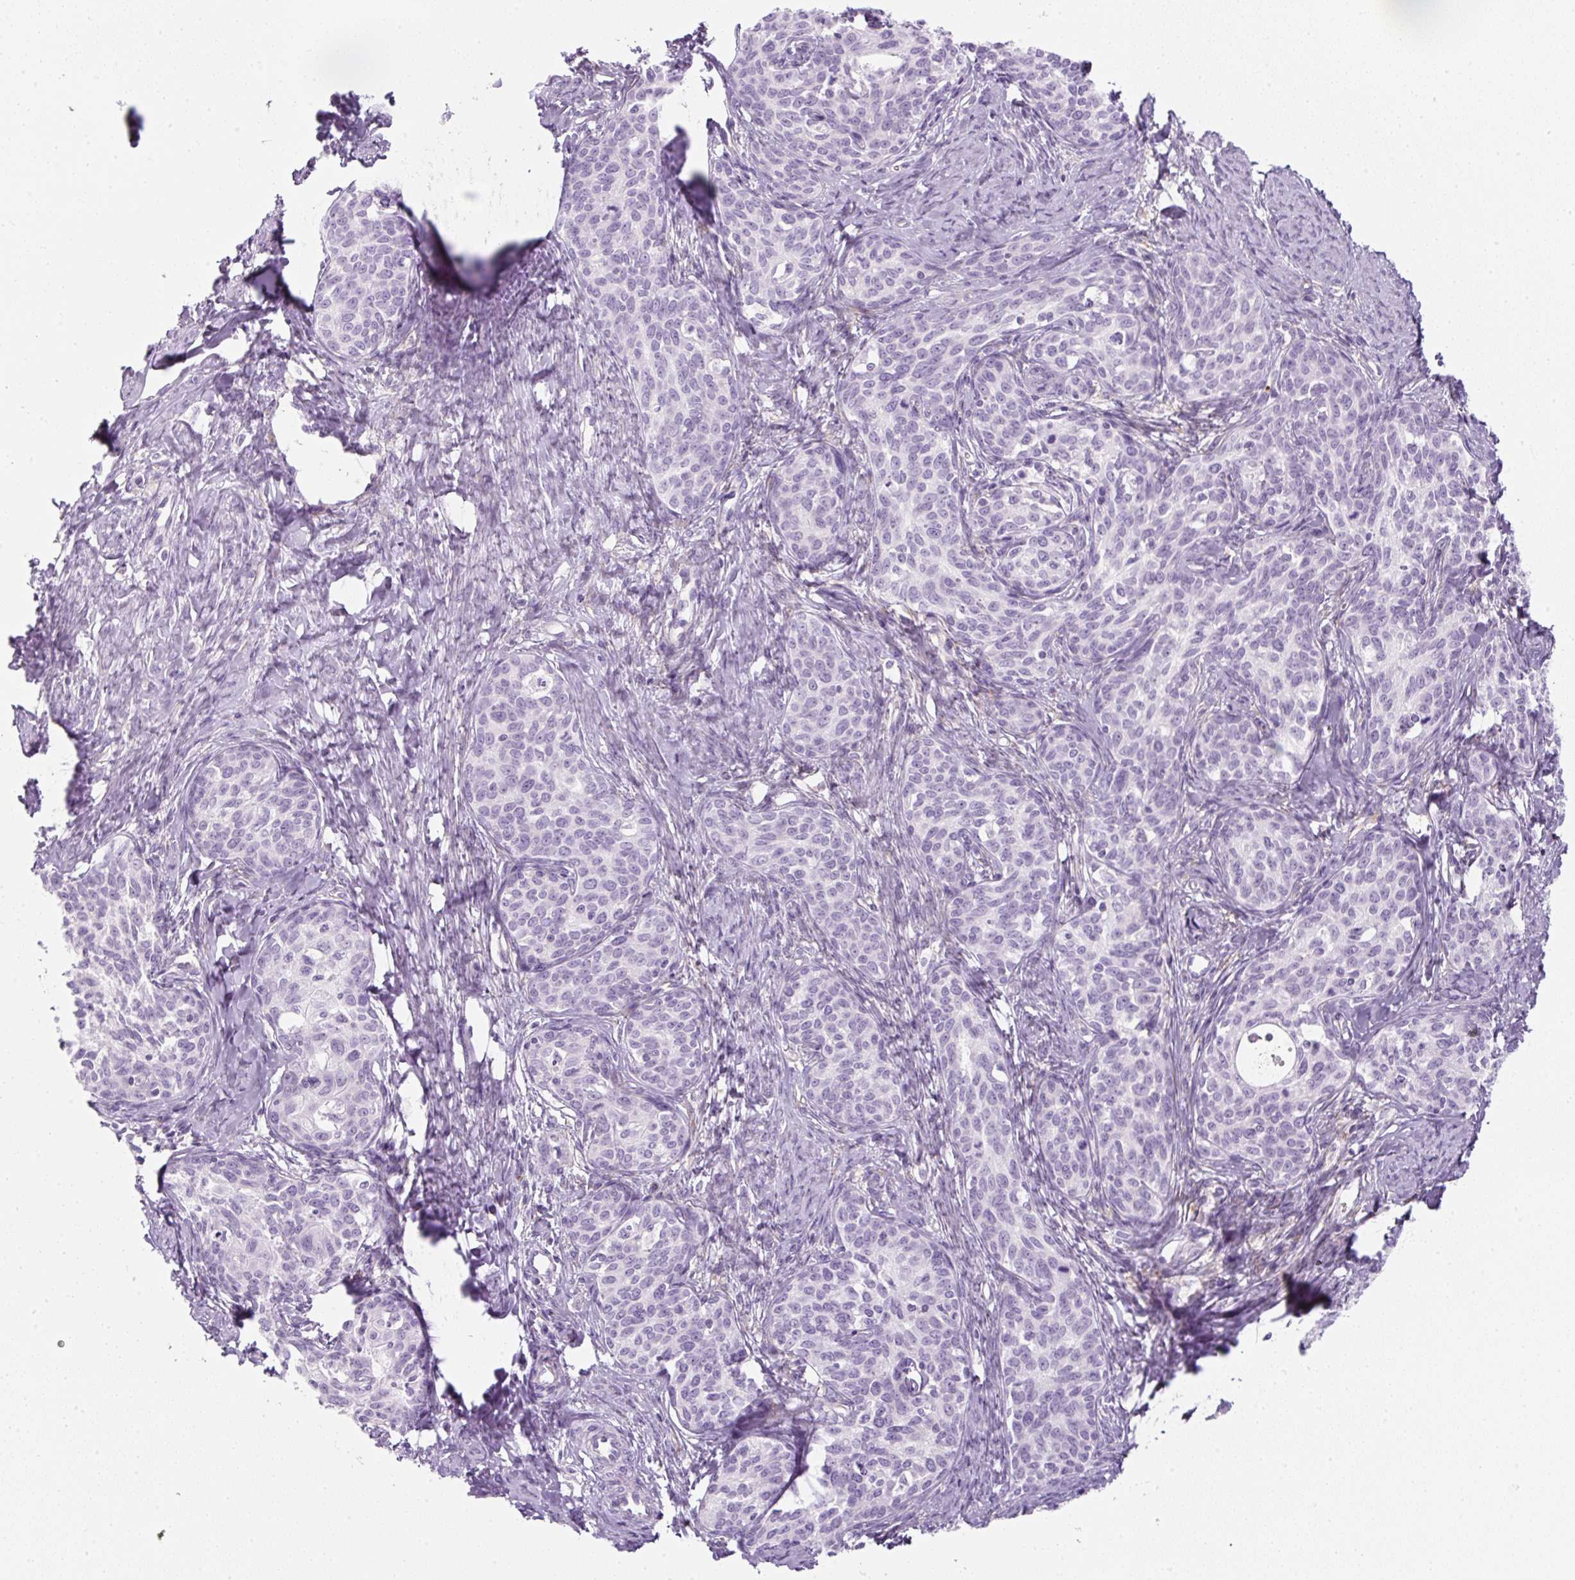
{"staining": {"intensity": "negative", "quantity": "none", "location": "none"}, "tissue": "cervical cancer", "cell_type": "Tumor cells", "image_type": "cancer", "snomed": [{"axis": "morphology", "description": "Squamous cell carcinoma, NOS"}, {"axis": "morphology", "description": "Adenocarcinoma, NOS"}, {"axis": "topography", "description": "Cervix"}], "caption": "Photomicrograph shows no protein staining in tumor cells of cervical cancer (squamous cell carcinoma) tissue.", "gene": "PF4V1", "patient": {"sex": "female", "age": 52}}